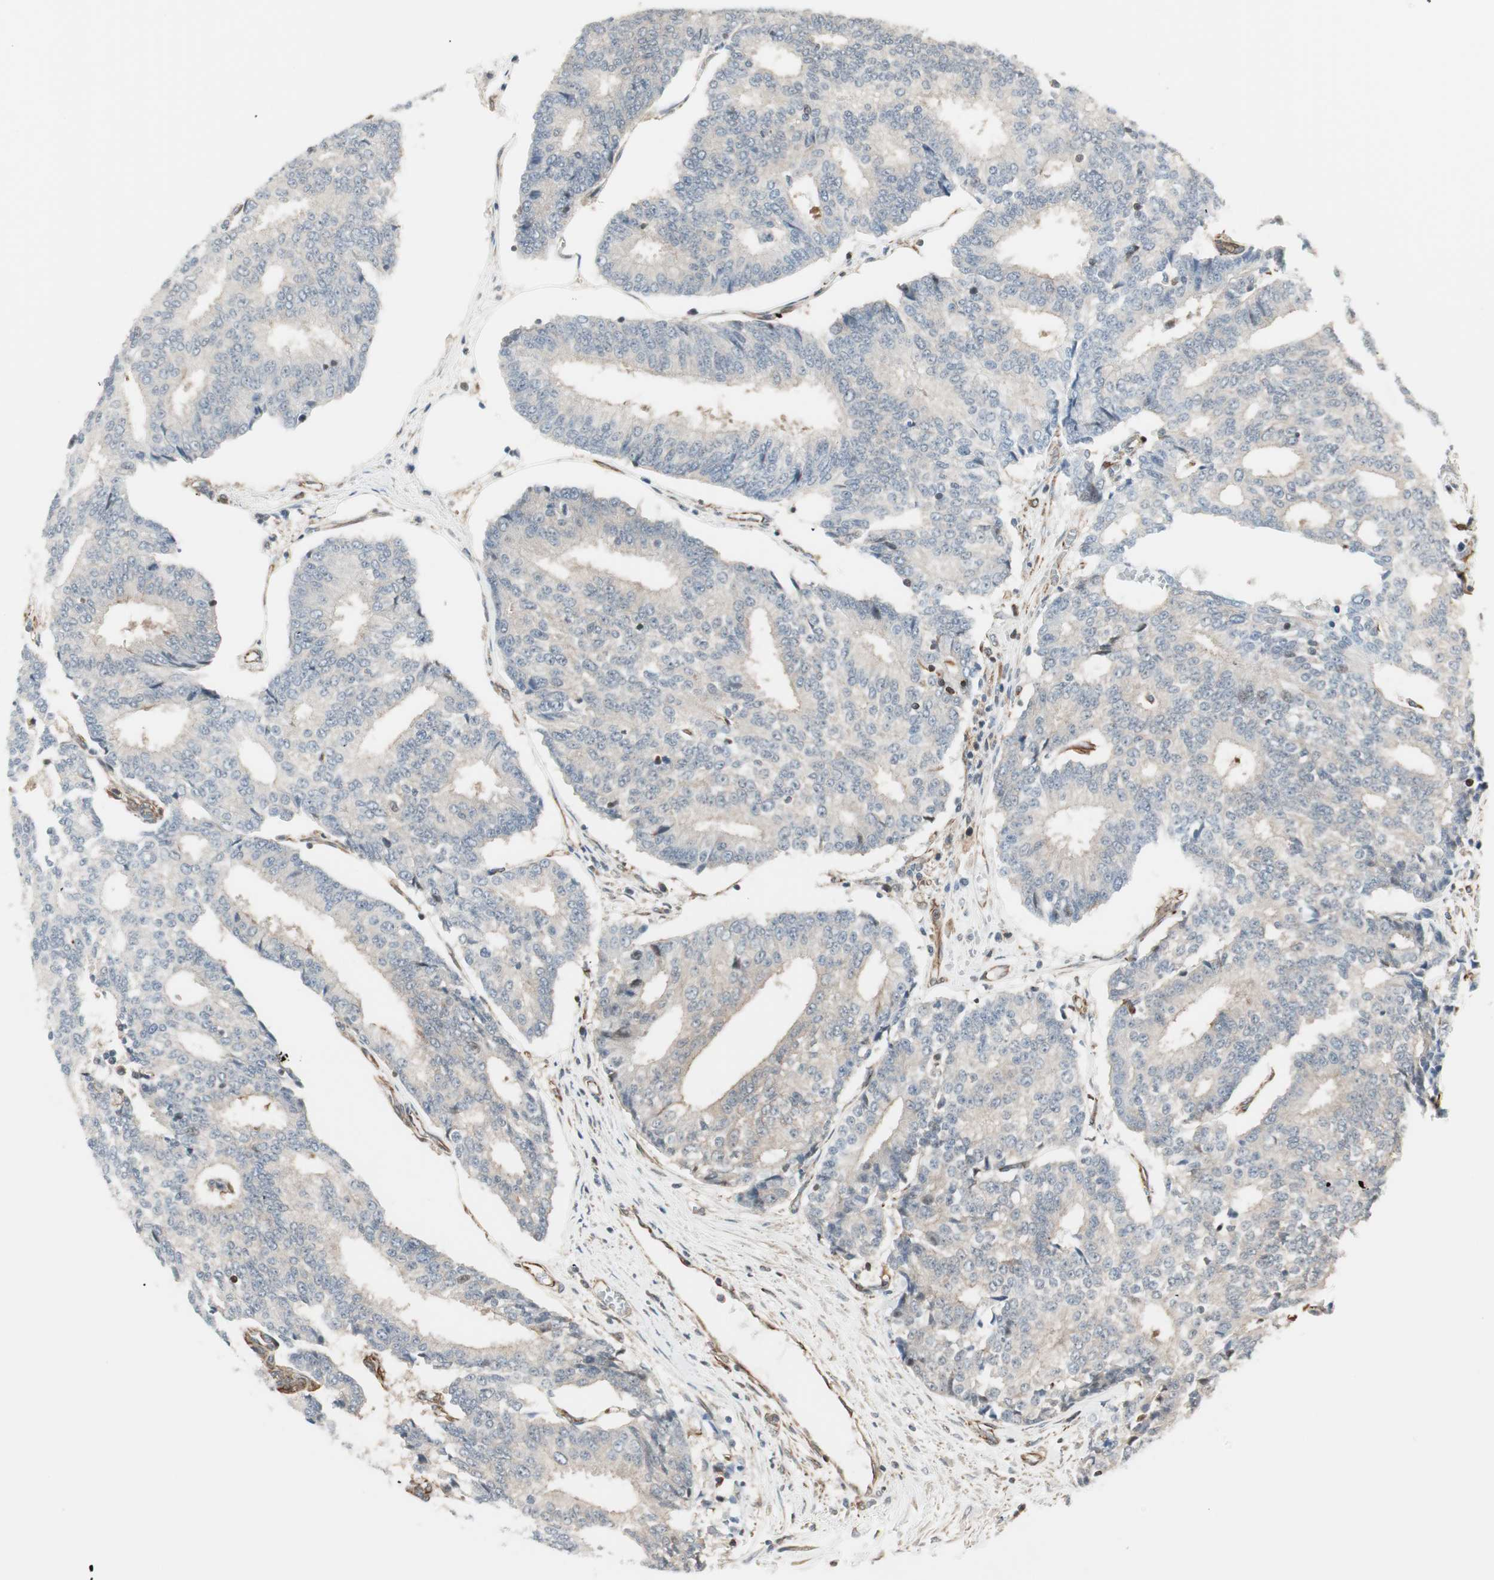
{"staining": {"intensity": "negative", "quantity": "none", "location": "none"}, "tissue": "prostate cancer", "cell_type": "Tumor cells", "image_type": "cancer", "snomed": [{"axis": "morphology", "description": "Adenocarcinoma, High grade"}, {"axis": "topography", "description": "Prostate"}], "caption": "A histopathology image of prostate high-grade adenocarcinoma stained for a protein exhibits no brown staining in tumor cells. (DAB (3,3'-diaminobenzidine) immunohistochemistry (IHC), high magnification).", "gene": "MAD2L2", "patient": {"sex": "male", "age": 55}}